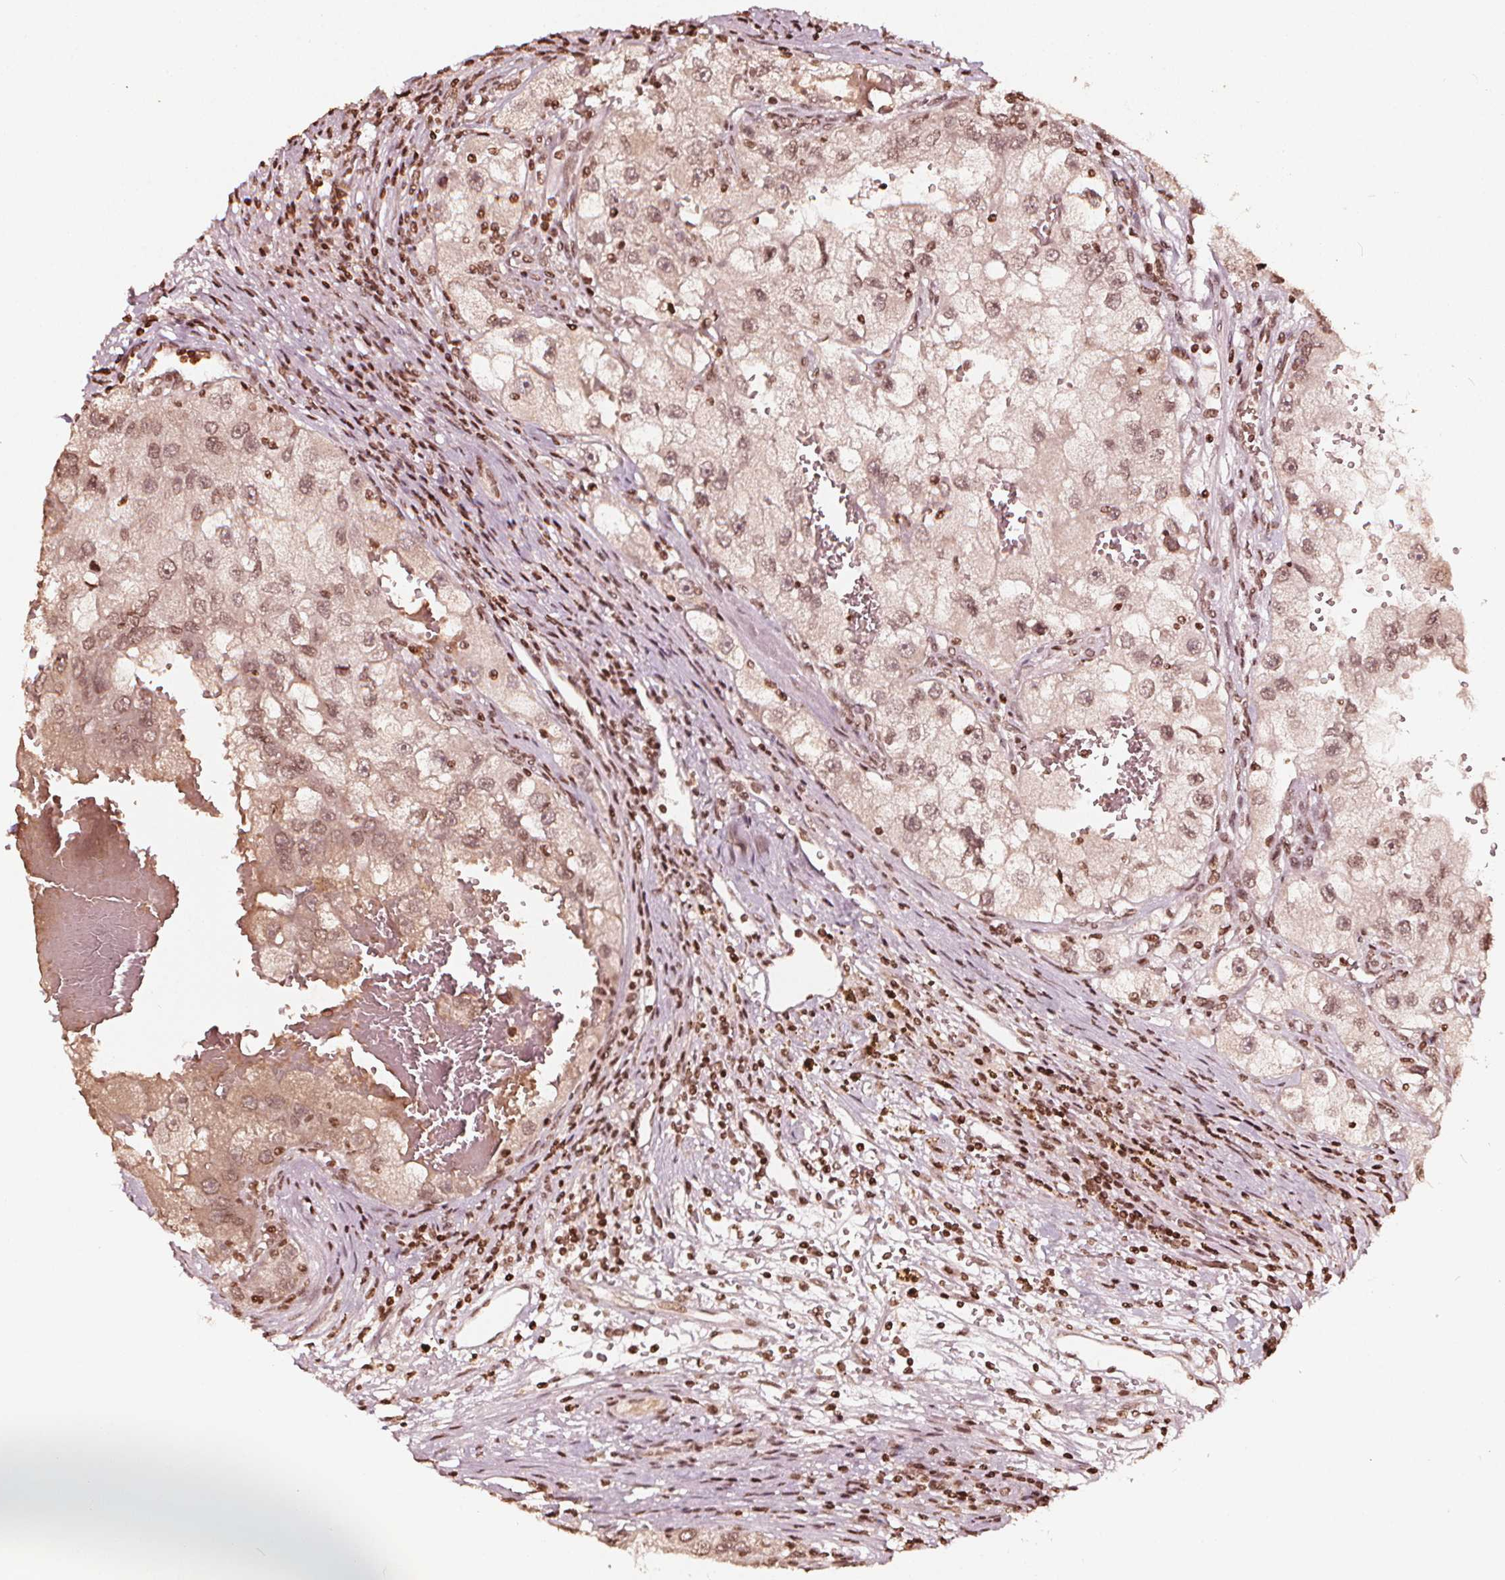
{"staining": {"intensity": "weak", "quantity": ">75%", "location": "nuclear"}, "tissue": "renal cancer", "cell_type": "Tumor cells", "image_type": "cancer", "snomed": [{"axis": "morphology", "description": "Adenocarcinoma, NOS"}, {"axis": "topography", "description": "Kidney"}], "caption": "Tumor cells exhibit low levels of weak nuclear staining in about >75% of cells in renal cancer. The protein of interest is shown in brown color, while the nuclei are stained blue.", "gene": "H3C14", "patient": {"sex": "male", "age": 63}}